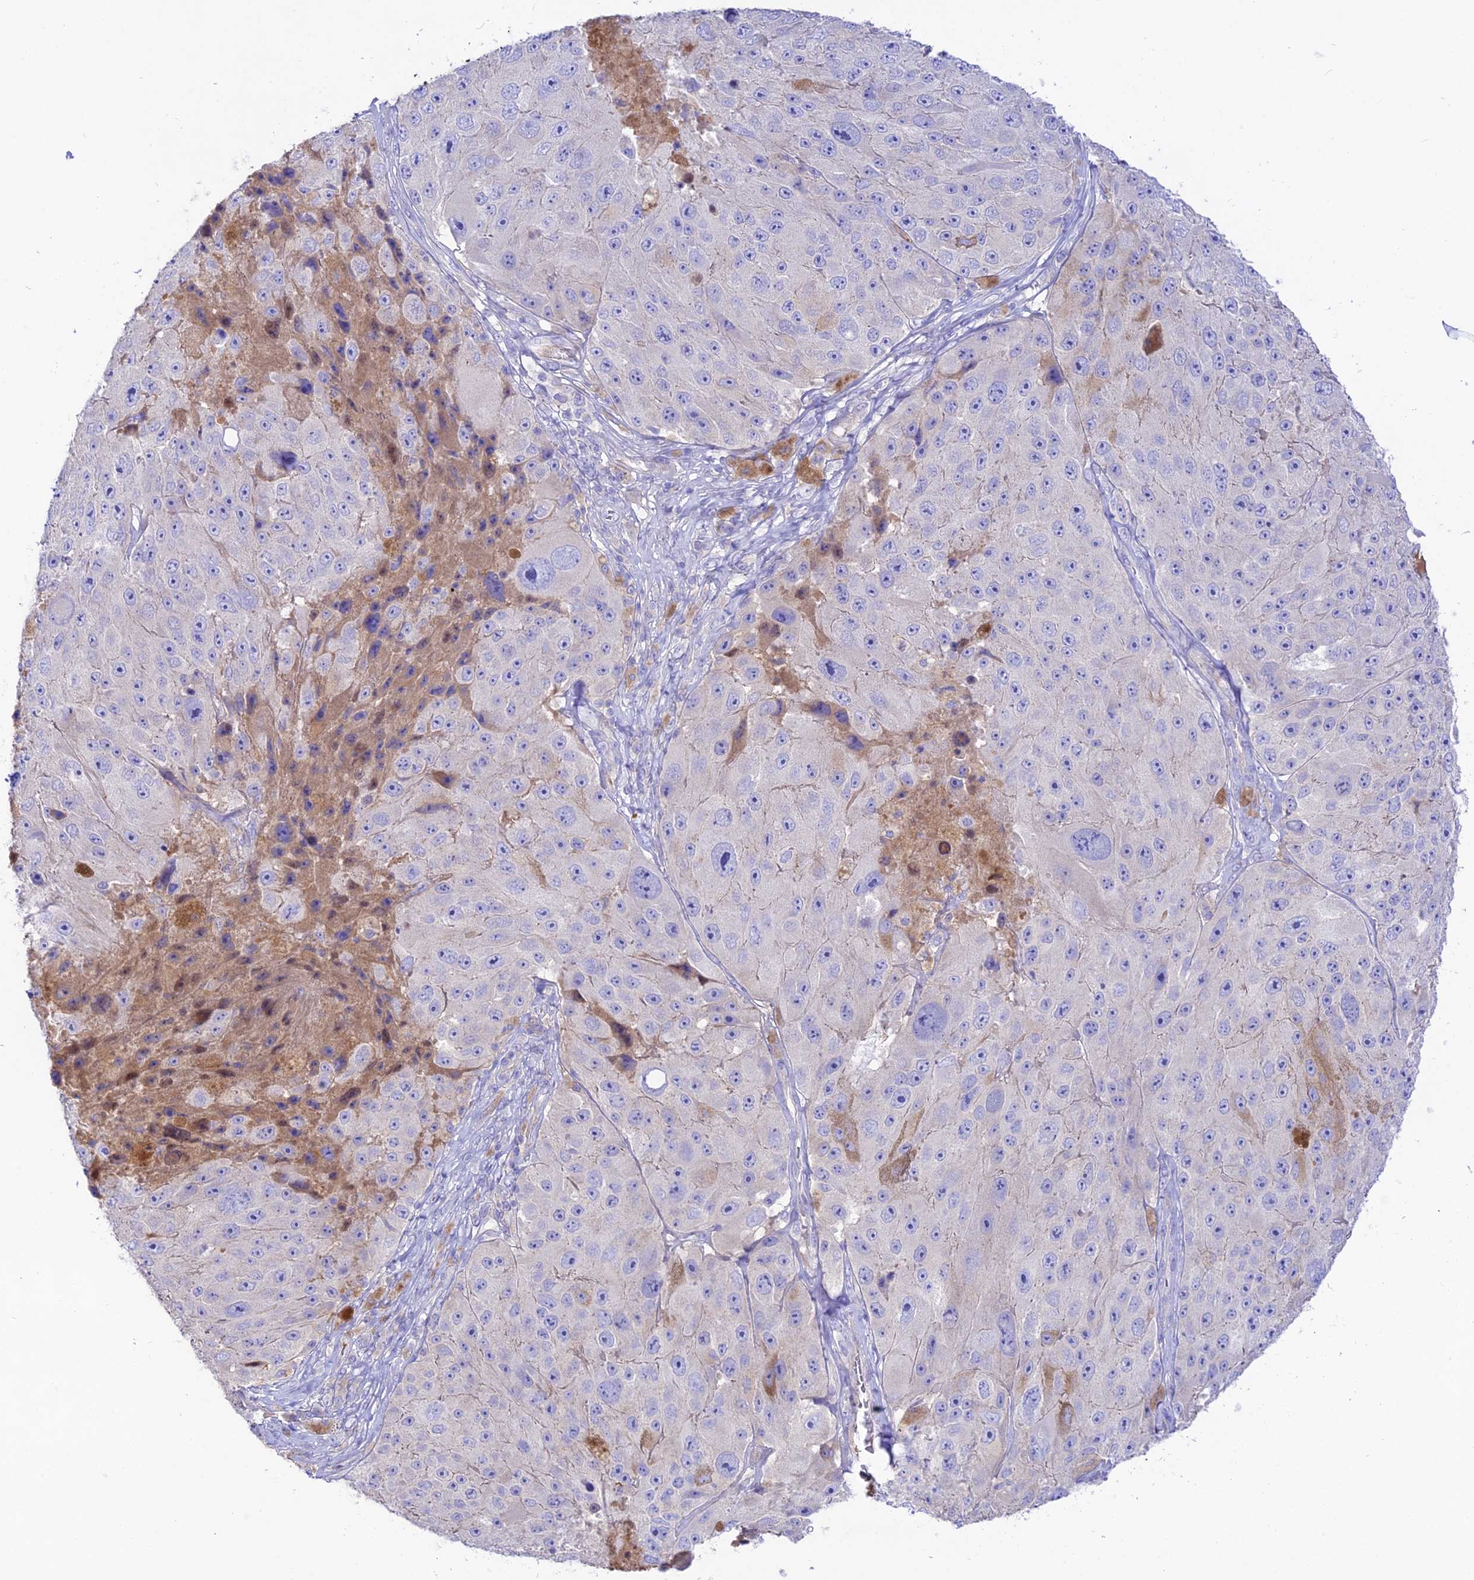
{"staining": {"intensity": "weak", "quantity": "<25%", "location": "cytoplasmic/membranous"}, "tissue": "melanoma", "cell_type": "Tumor cells", "image_type": "cancer", "snomed": [{"axis": "morphology", "description": "Malignant melanoma, Metastatic site"}, {"axis": "topography", "description": "Lymph node"}], "caption": "Immunohistochemical staining of malignant melanoma (metastatic site) displays no significant positivity in tumor cells. (Stains: DAB (3,3'-diaminobenzidine) immunohistochemistry (IHC) with hematoxylin counter stain, Microscopy: brightfield microscopy at high magnification).", "gene": "NLRP9", "patient": {"sex": "male", "age": 62}}